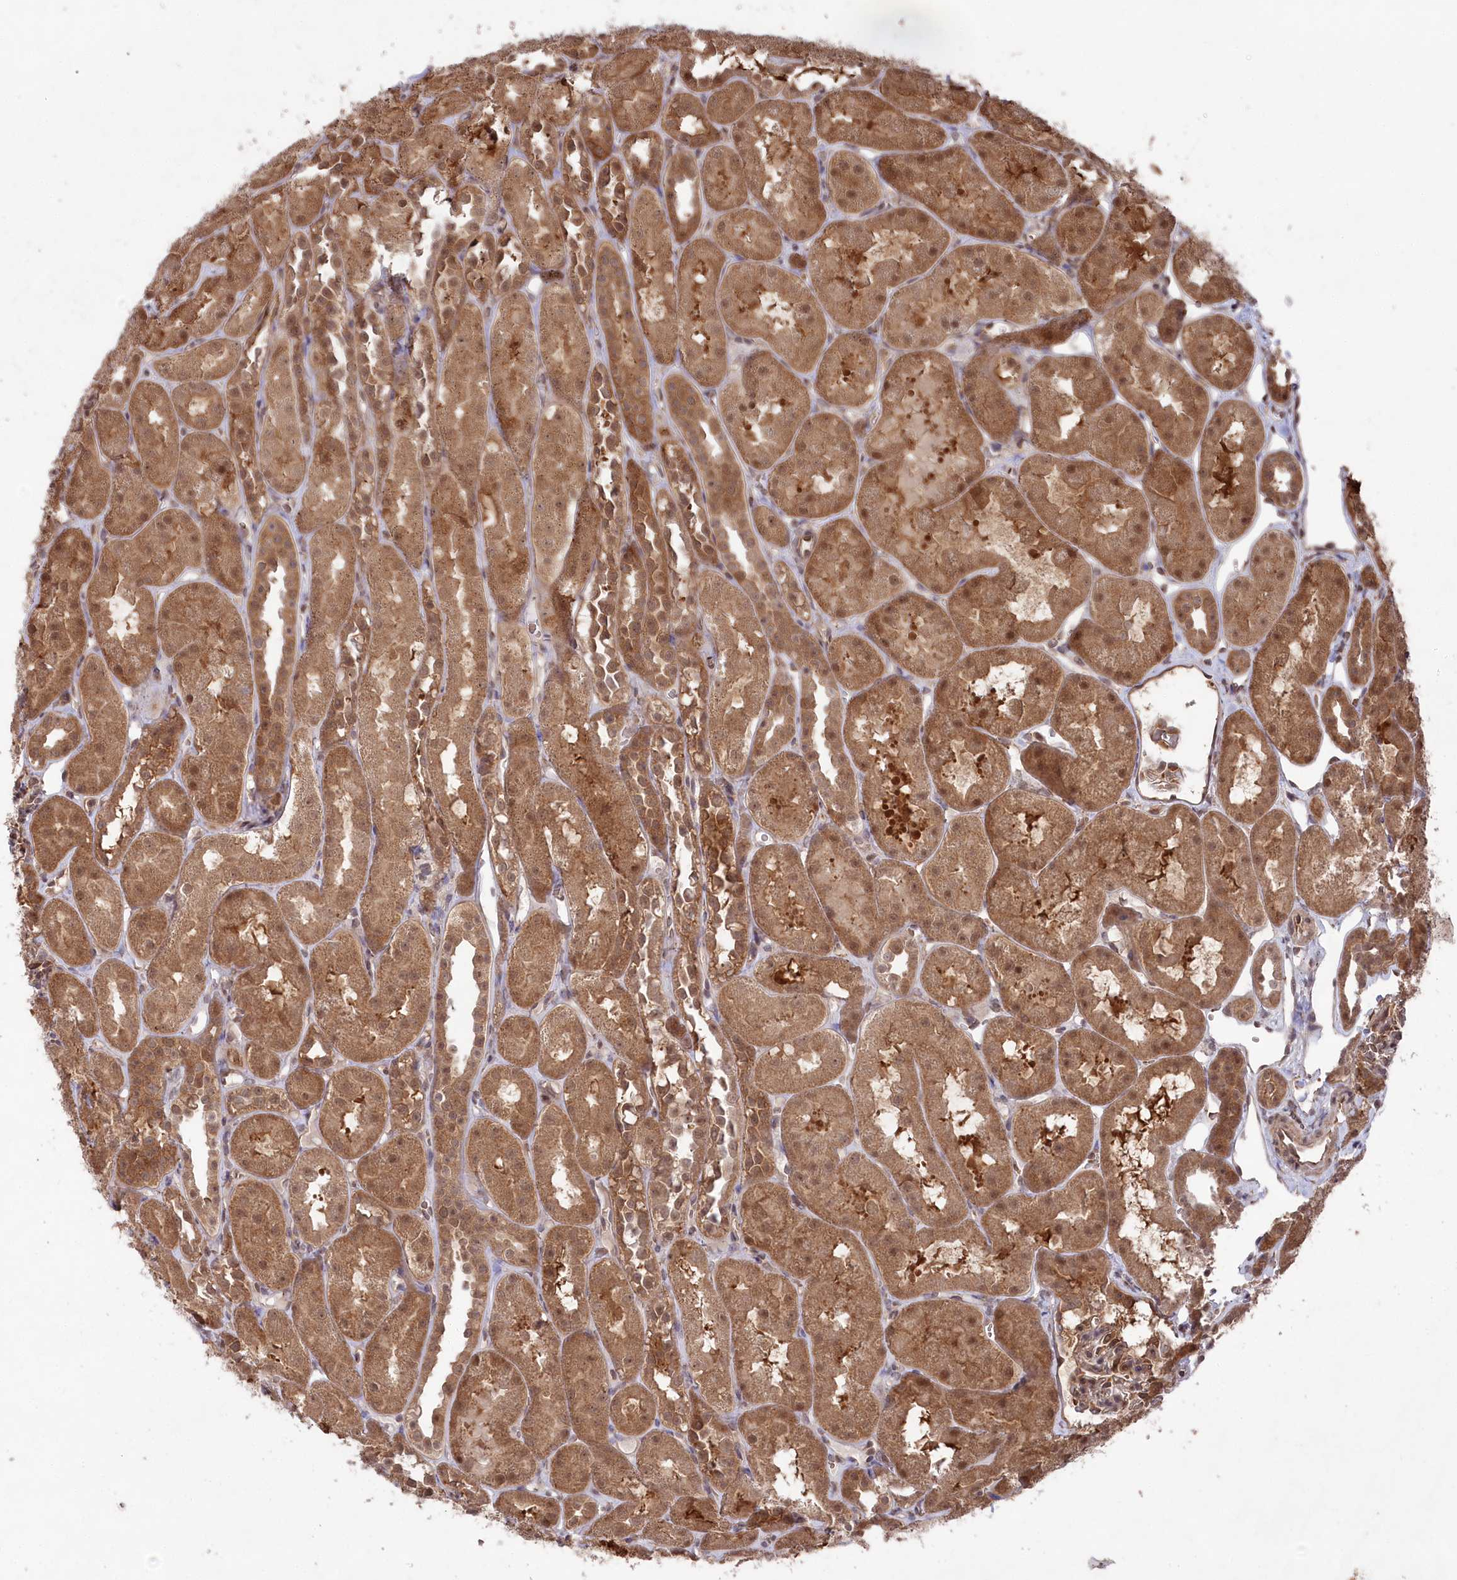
{"staining": {"intensity": "moderate", "quantity": ">75%", "location": "cytoplasmic/membranous,nuclear"}, "tissue": "kidney", "cell_type": "Cells in glomeruli", "image_type": "normal", "snomed": [{"axis": "morphology", "description": "Normal tissue, NOS"}, {"axis": "topography", "description": "Kidney"}, {"axis": "topography", "description": "Urinary bladder"}], "caption": "This micrograph shows IHC staining of normal kidney, with medium moderate cytoplasmic/membranous,nuclear expression in about >75% of cells in glomeruli.", "gene": "PSMA1", "patient": {"sex": "male", "age": 16}}